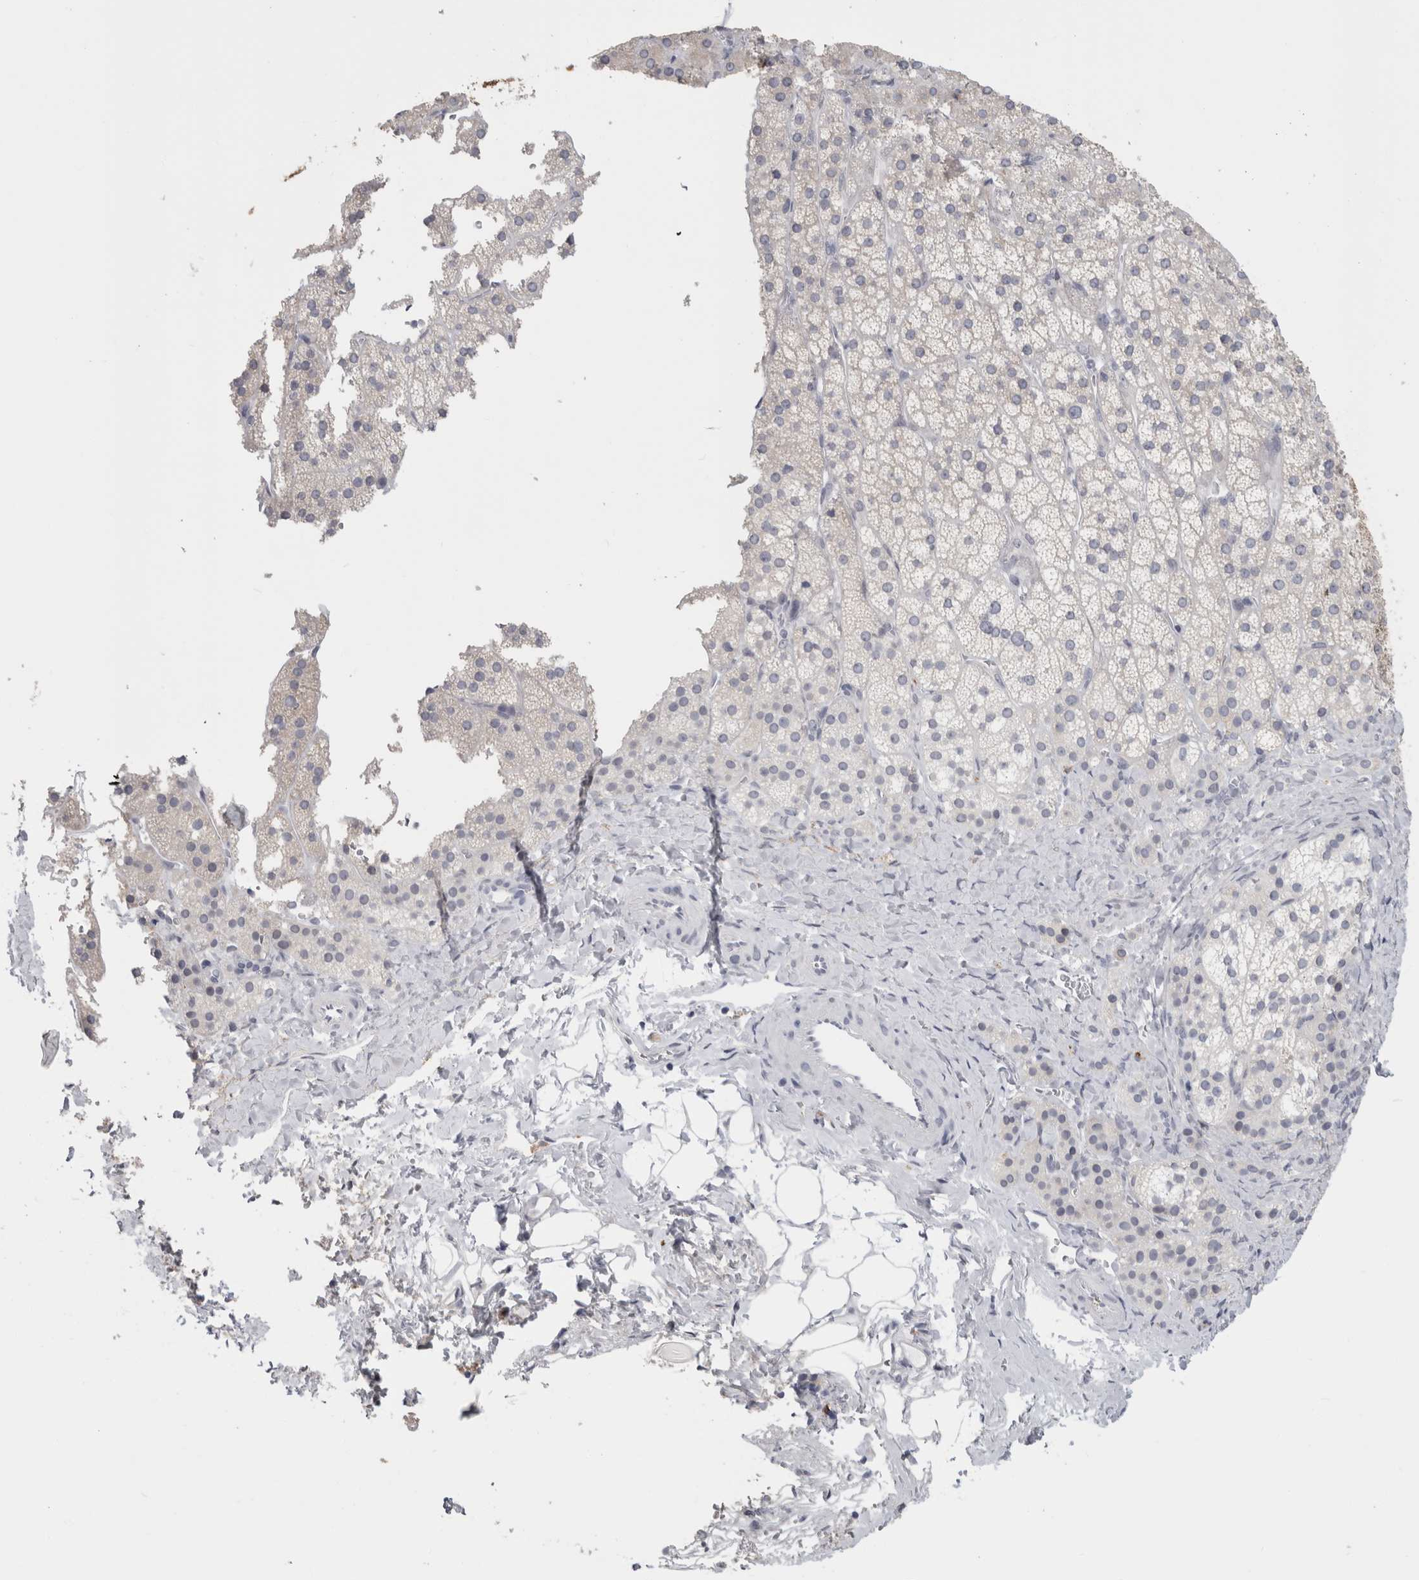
{"staining": {"intensity": "weak", "quantity": "<25%", "location": "cytoplasmic/membranous"}, "tissue": "adrenal gland", "cell_type": "Glandular cells", "image_type": "normal", "snomed": [{"axis": "morphology", "description": "Normal tissue, NOS"}, {"axis": "topography", "description": "Adrenal gland"}], "caption": "Immunohistochemistry (IHC) photomicrograph of benign adrenal gland: adrenal gland stained with DAB (3,3'-diaminobenzidine) demonstrates no significant protein staining in glandular cells.", "gene": "TMEM242", "patient": {"sex": "female", "age": 44}}